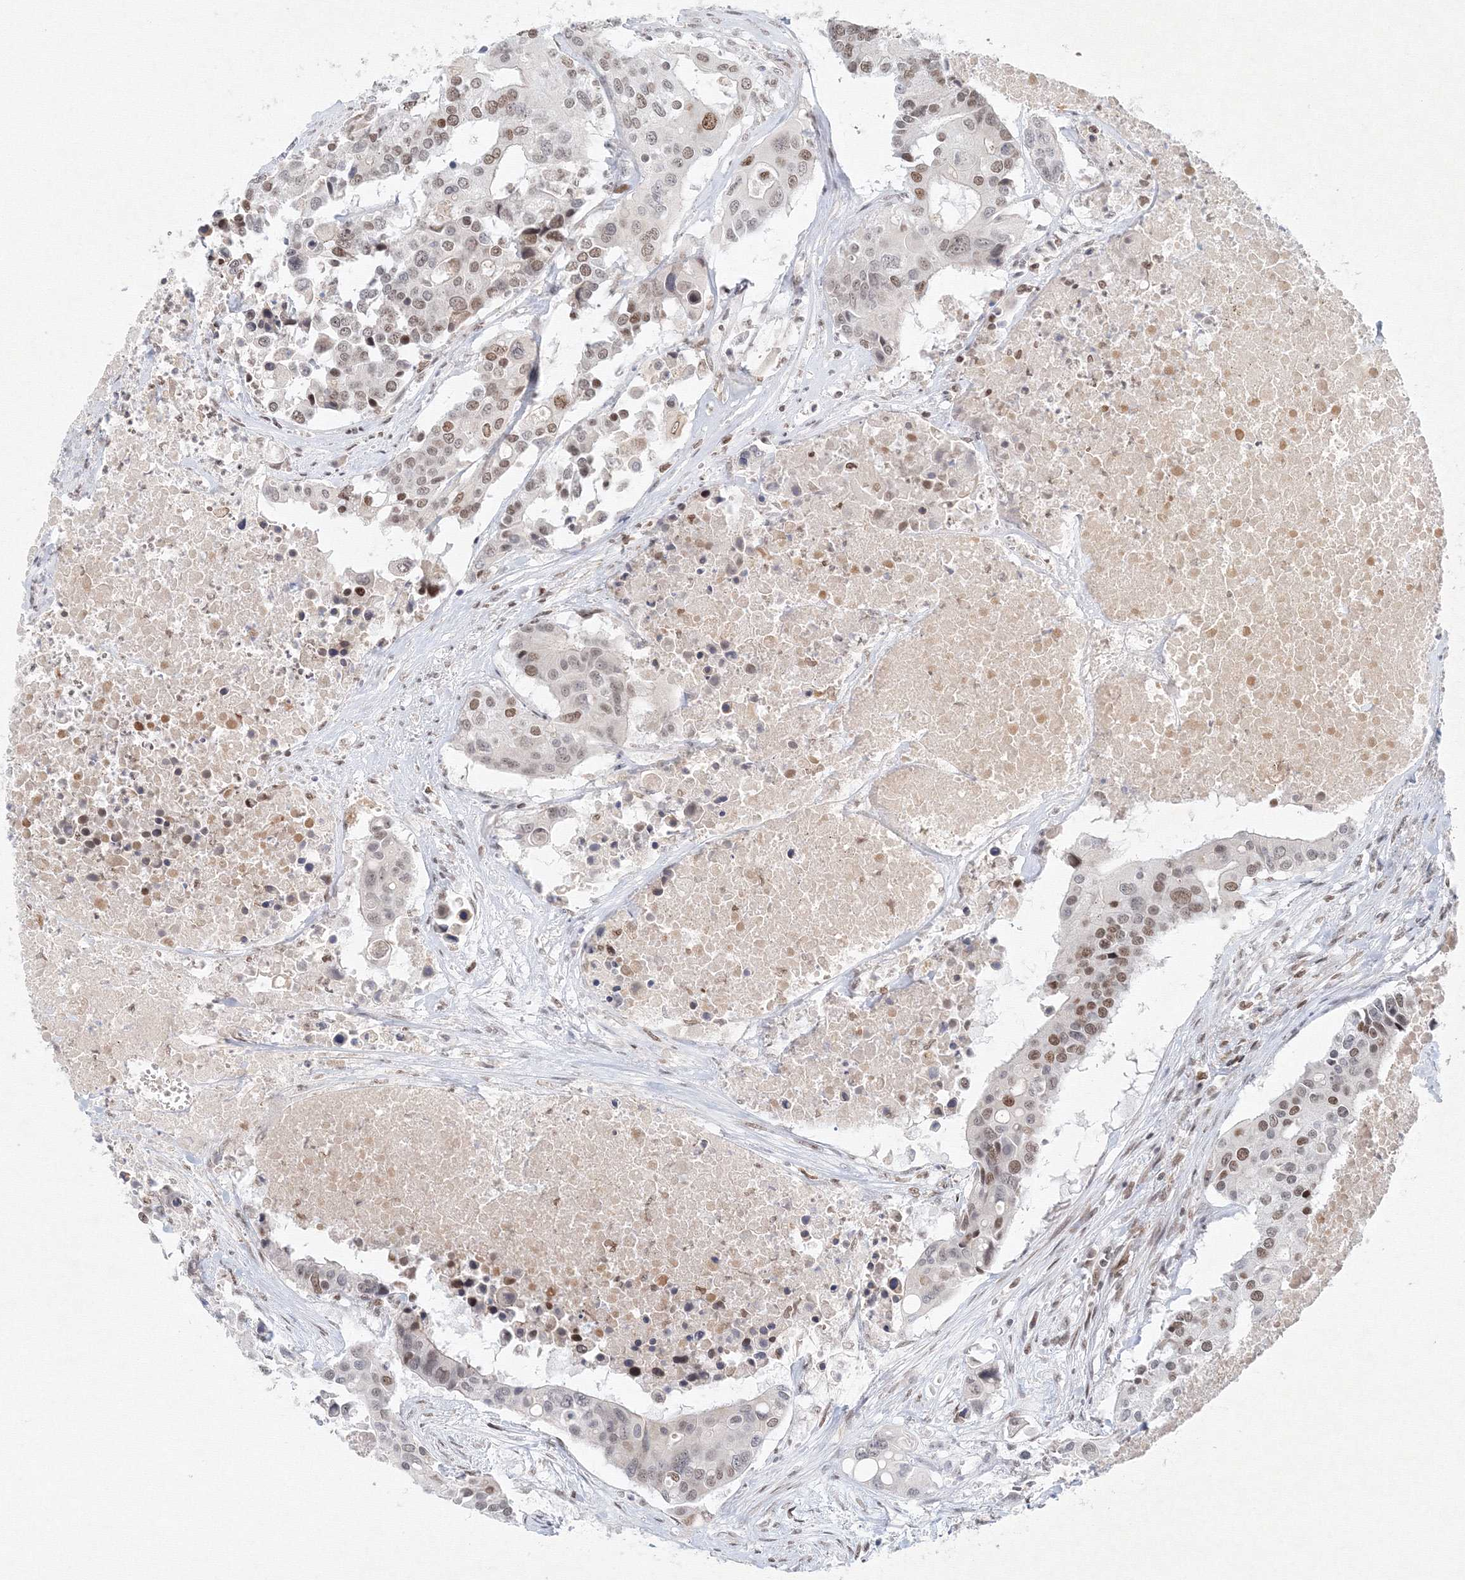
{"staining": {"intensity": "moderate", "quantity": "<25%", "location": "nuclear"}, "tissue": "colorectal cancer", "cell_type": "Tumor cells", "image_type": "cancer", "snomed": [{"axis": "morphology", "description": "Adenocarcinoma, NOS"}, {"axis": "topography", "description": "Colon"}], "caption": "Colorectal cancer was stained to show a protein in brown. There is low levels of moderate nuclear staining in about <25% of tumor cells.", "gene": "KIF4A", "patient": {"sex": "male", "age": 77}}